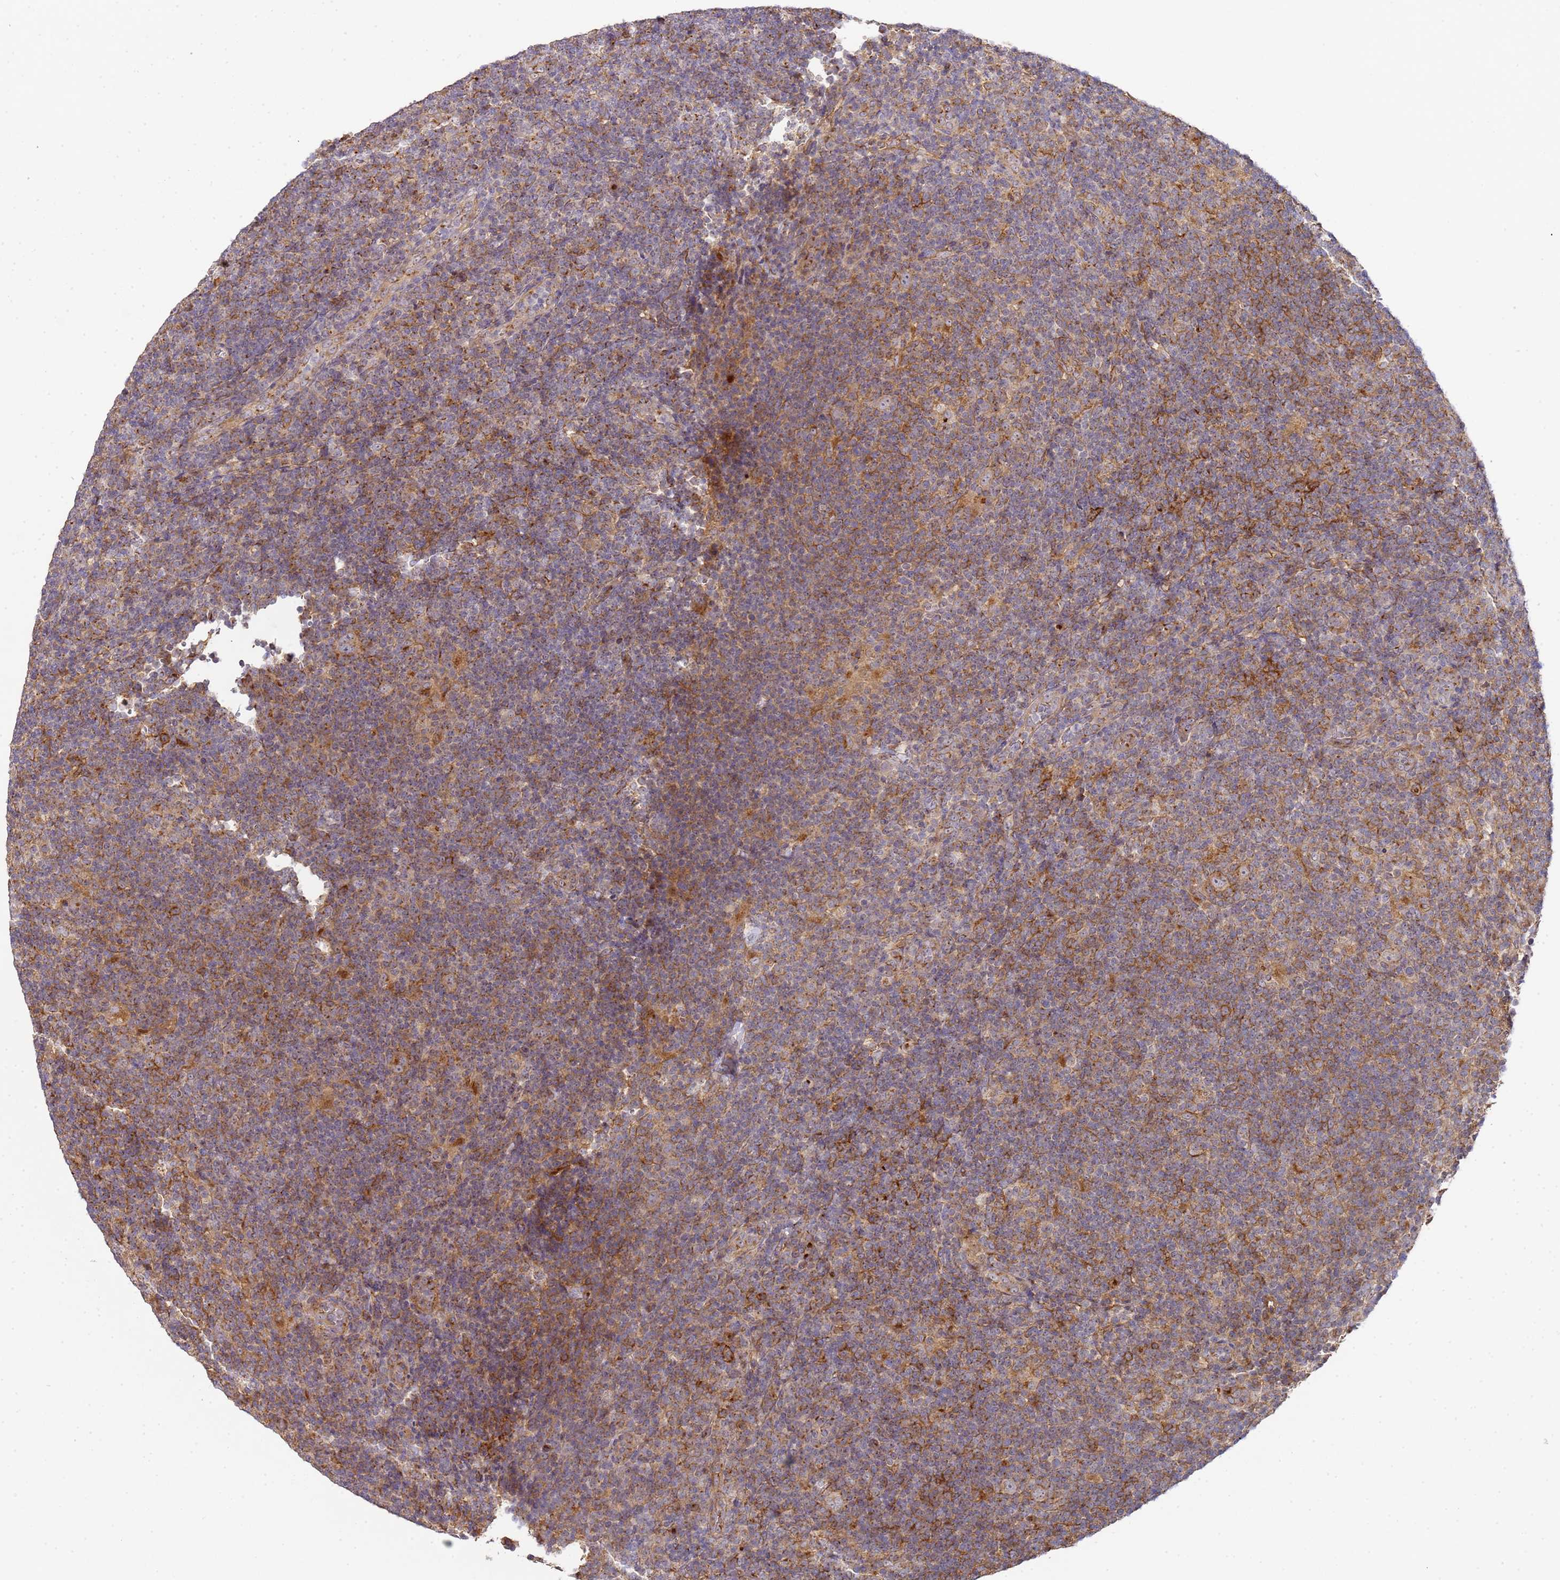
{"staining": {"intensity": "moderate", "quantity": ">75%", "location": "cytoplasmic/membranous"}, "tissue": "lymphoma", "cell_type": "Tumor cells", "image_type": "cancer", "snomed": [{"axis": "morphology", "description": "Hodgkin's disease, NOS"}, {"axis": "topography", "description": "Lymph node"}], "caption": "Immunohistochemistry micrograph of neoplastic tissue: human lymphoma stained using immunohistochemistry exhibits medium levels of moderate protein expression localized specifically in the cytoplasmic/membranous of tumor cells, appearing as a cytoplasmic/membranous brown color.", "gene": "MRPL49", "patient": {"sex": "female", "age": 57}}